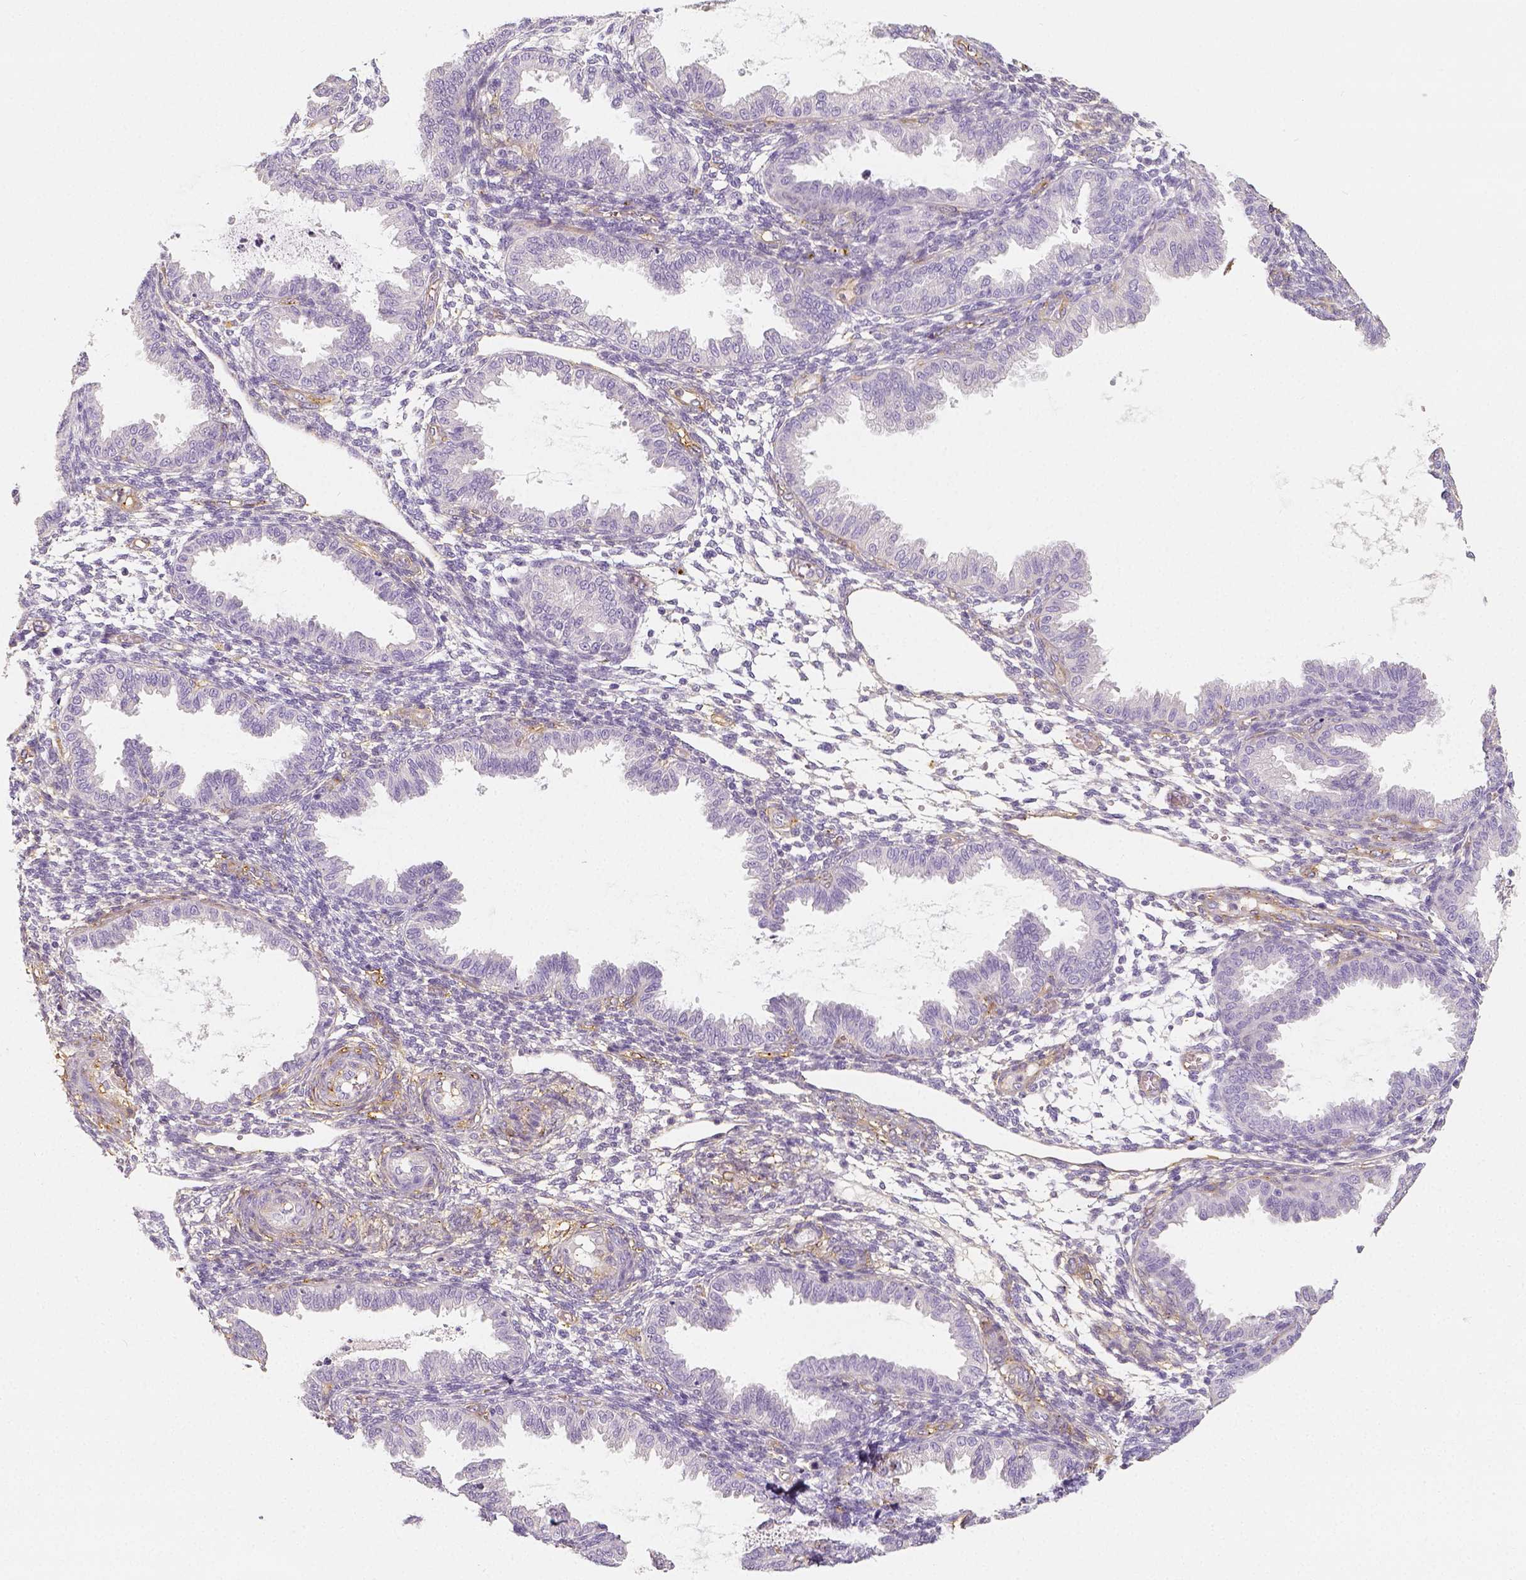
{"staining": {"intensity": "weak", "quantity": "25%-75%", "location": "cytoplasmic/membranous"}, "tissue": "endometrium", "cell_type": "Cells in endometrial stroma", "image_type": "normal", "snomed": [{"axis": "morphology", "description": "Normal tissue, NOS"}, {"axis": "topography", "description": "Endometrium"}], "caption": "The photomicrograph demonstrates staining of benign endometrium, revealing weak cytoplasmic/membranous protein expression (brown color) within cells in endometrial stroma.", "gene": "THY1", "patient": {"sex": "female", "age": 33}}